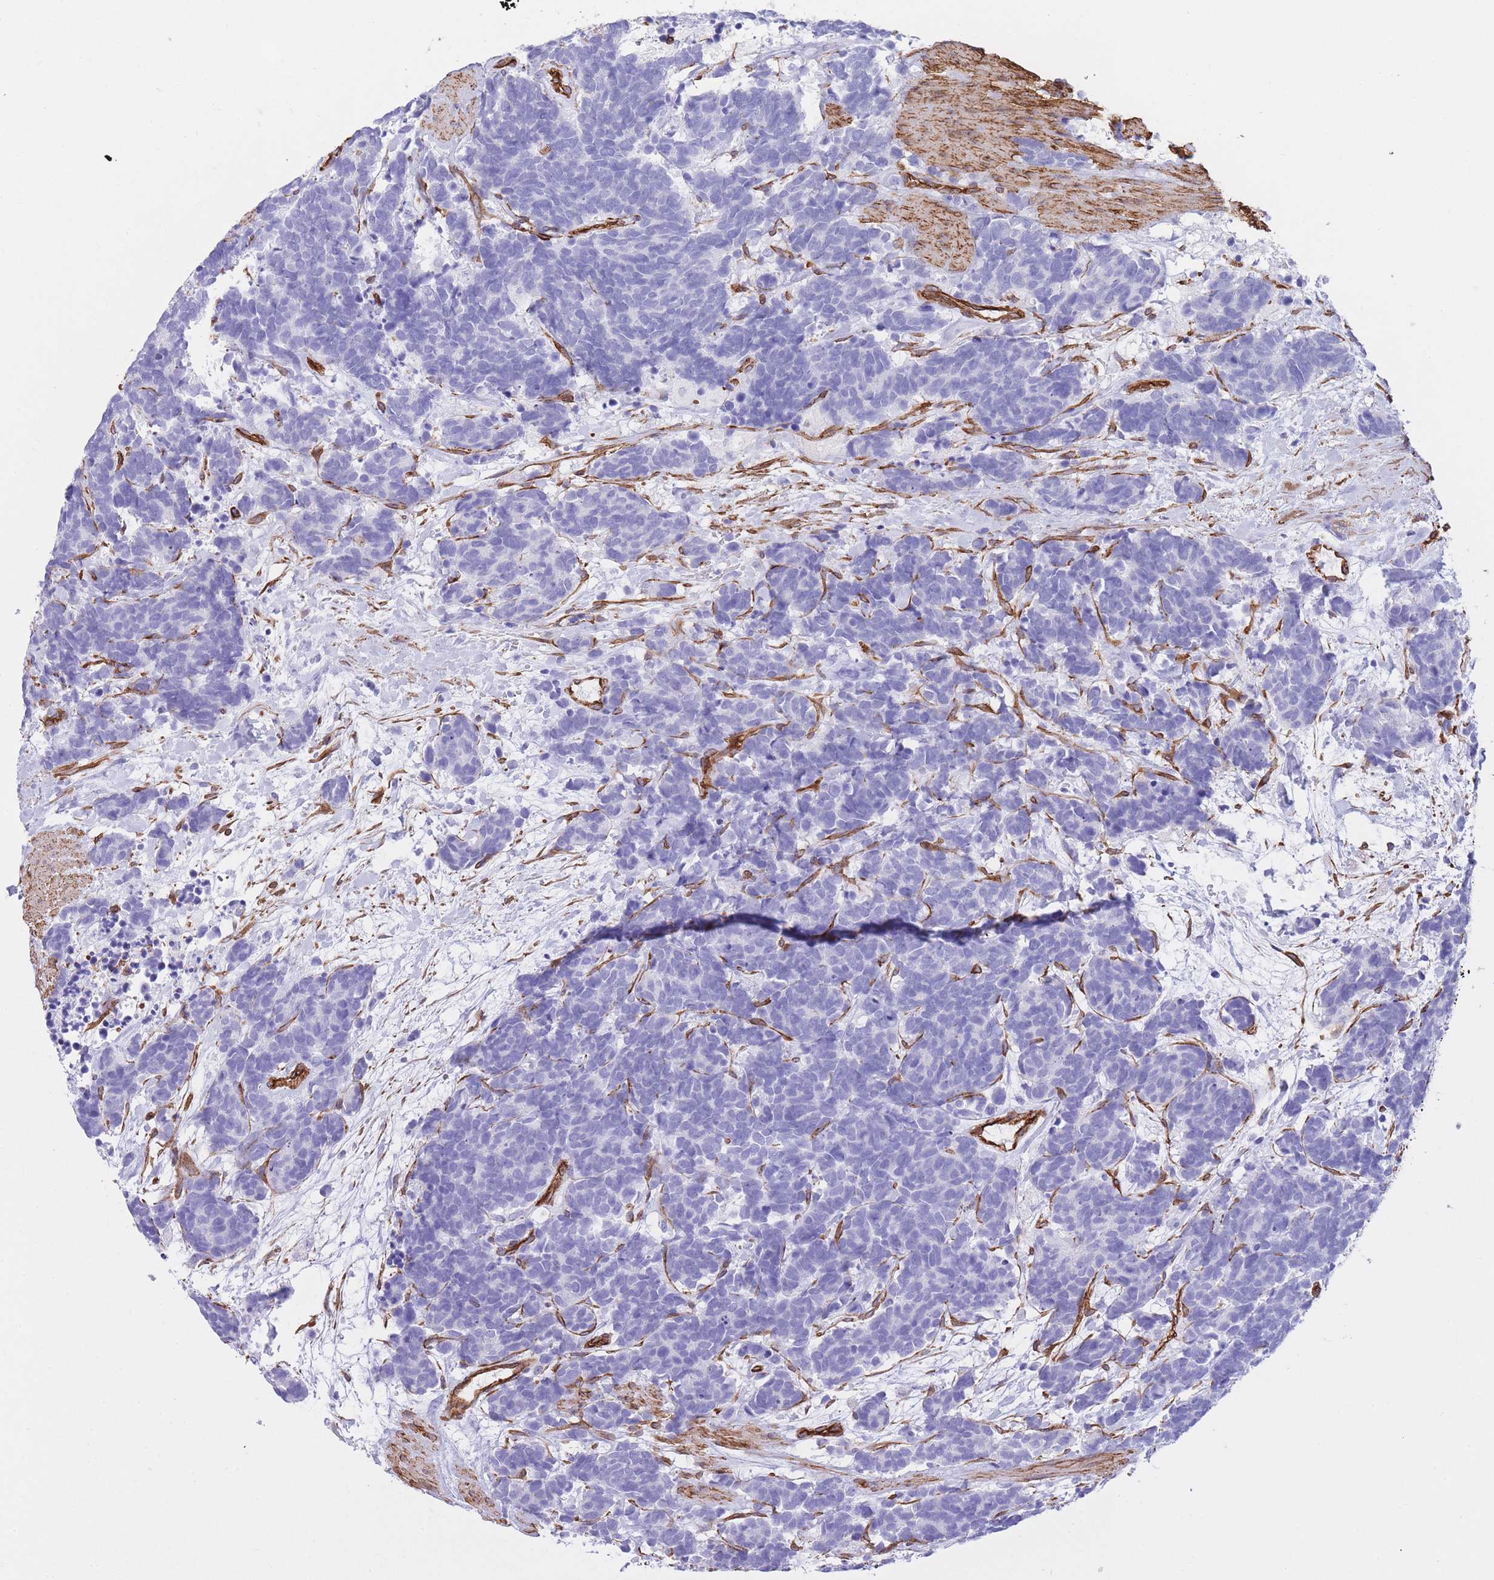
{"staining": {"intensity": "negative", "quantity": "none", "location": "none"}, "tissue": "carcinoid", "cell_type": "Tumor cells", "image_type": "cancer", "snomed": [{"axis": "morphology", "description": "Carcinoma, NOS"}, {"axis": "morphology", "description": "Carcinoid, malignant, NOS"}, {"axis": "topography", "description": "Prostate"}], "caption": "IHC photomicrograph of neoplastic tissue: carcinoma stained with DAB (3,3'-diaminobenzidine) exhibits no significant protein positivity in tumor cells.", "gene": "CAVIN1", "patient": {"sex": "male", "age": 57}}